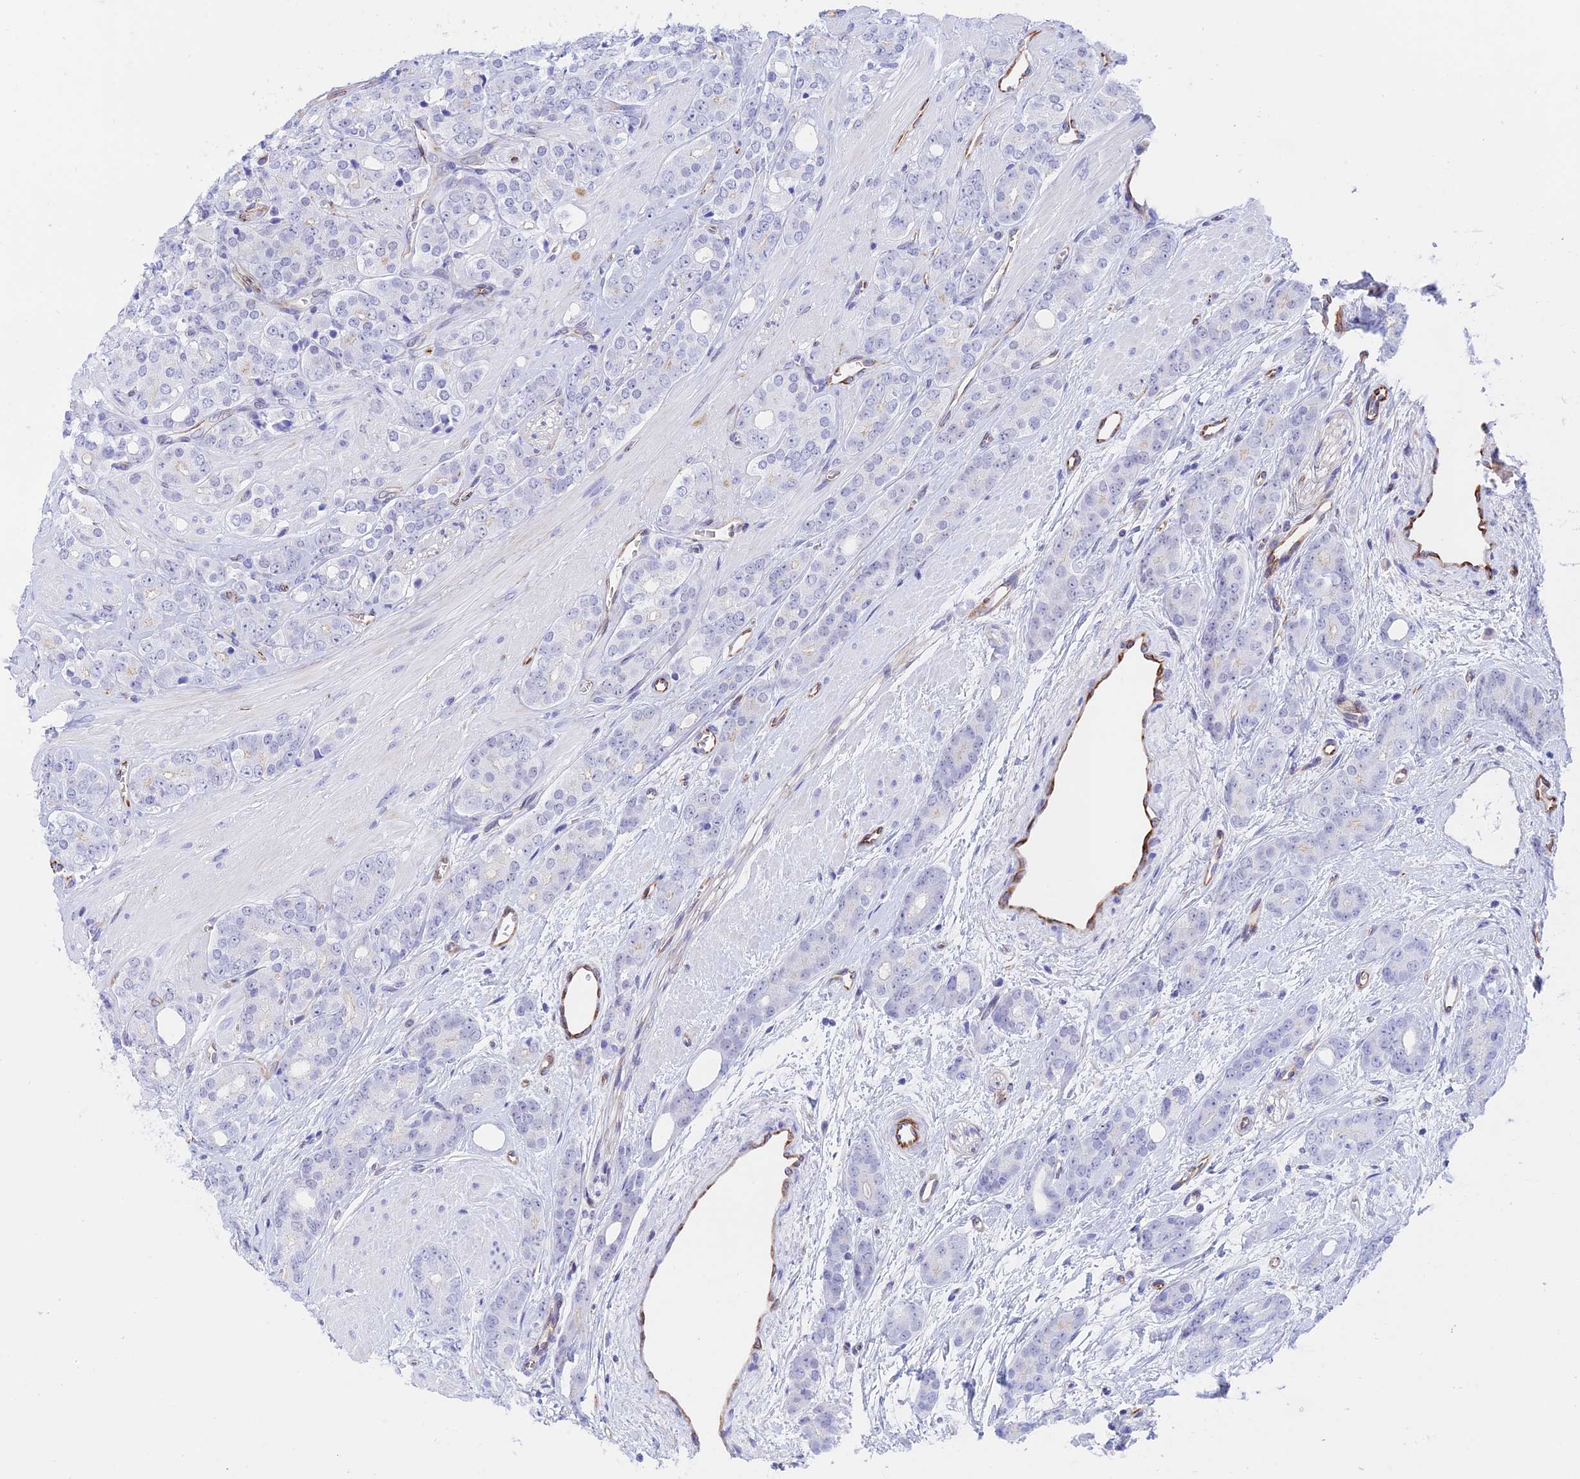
{"staining": {"intensity": "negative", "quantity": "none", "location": "none"}, "tissue": "prostate cancer", "cell_type": "Tumor cells", "image_type": "cancer", "snomed": [{"axis": "morphology", "description": "Adenocarcinoma, High grade"}, {"axis": "topography", "description": "Prostate"}], "caption": "An immunohistochemistry photomicrograph of prostate adenocarcinoma (high-grade) is shown. There is no staining in tumor cells of prostate adenocarcinoma (high-grade).", "gene": "ZNF652", "patient": {"sex": "male", "age": 62}}